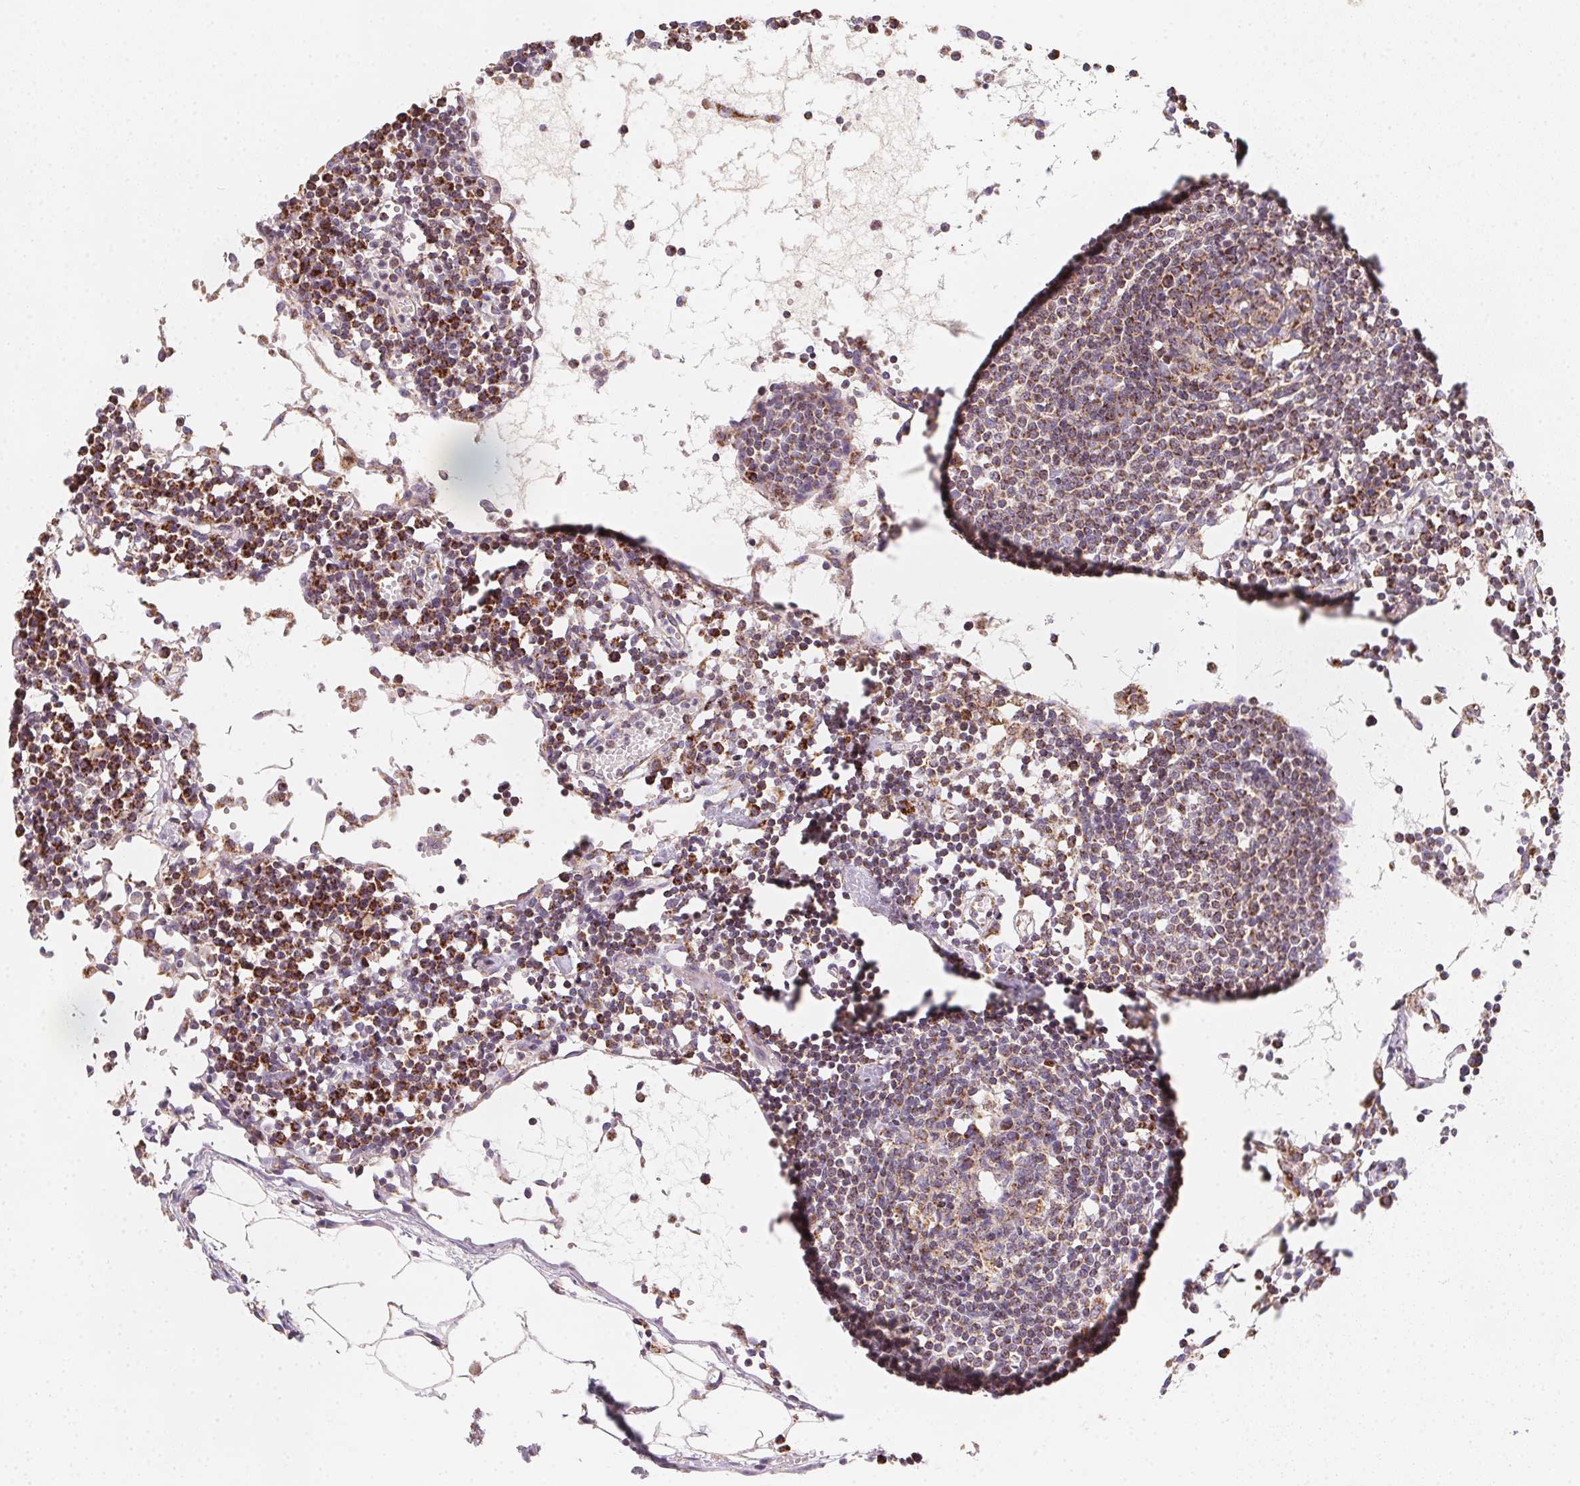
{"staining": {"intensity": "moderate", "quantity": ">75%", "location": "cytoplasmic/membranous"}, "tissue": "lymph node", "cell_type": "Germinal center cells", "image_type": "normal", "snomed": [{"axis": "morphology", "description": "Normal tissue, NOS"}, {"axis": "topography", "description": "Lymph node"}], "caption": "Immunohistochemical staining of normal lymph node exhibits moderate cytoplasmic/membranous protein positivity in about >75% of germinal center cells. The protein is stained brown, and the nuclei are stained in blue (DAB (3,3'-diaminobenzidine) IHC with brightfield microscopy, high magnification).", "gene": "NDUFS6", "patient": {"sex": "female", "age": 78}}